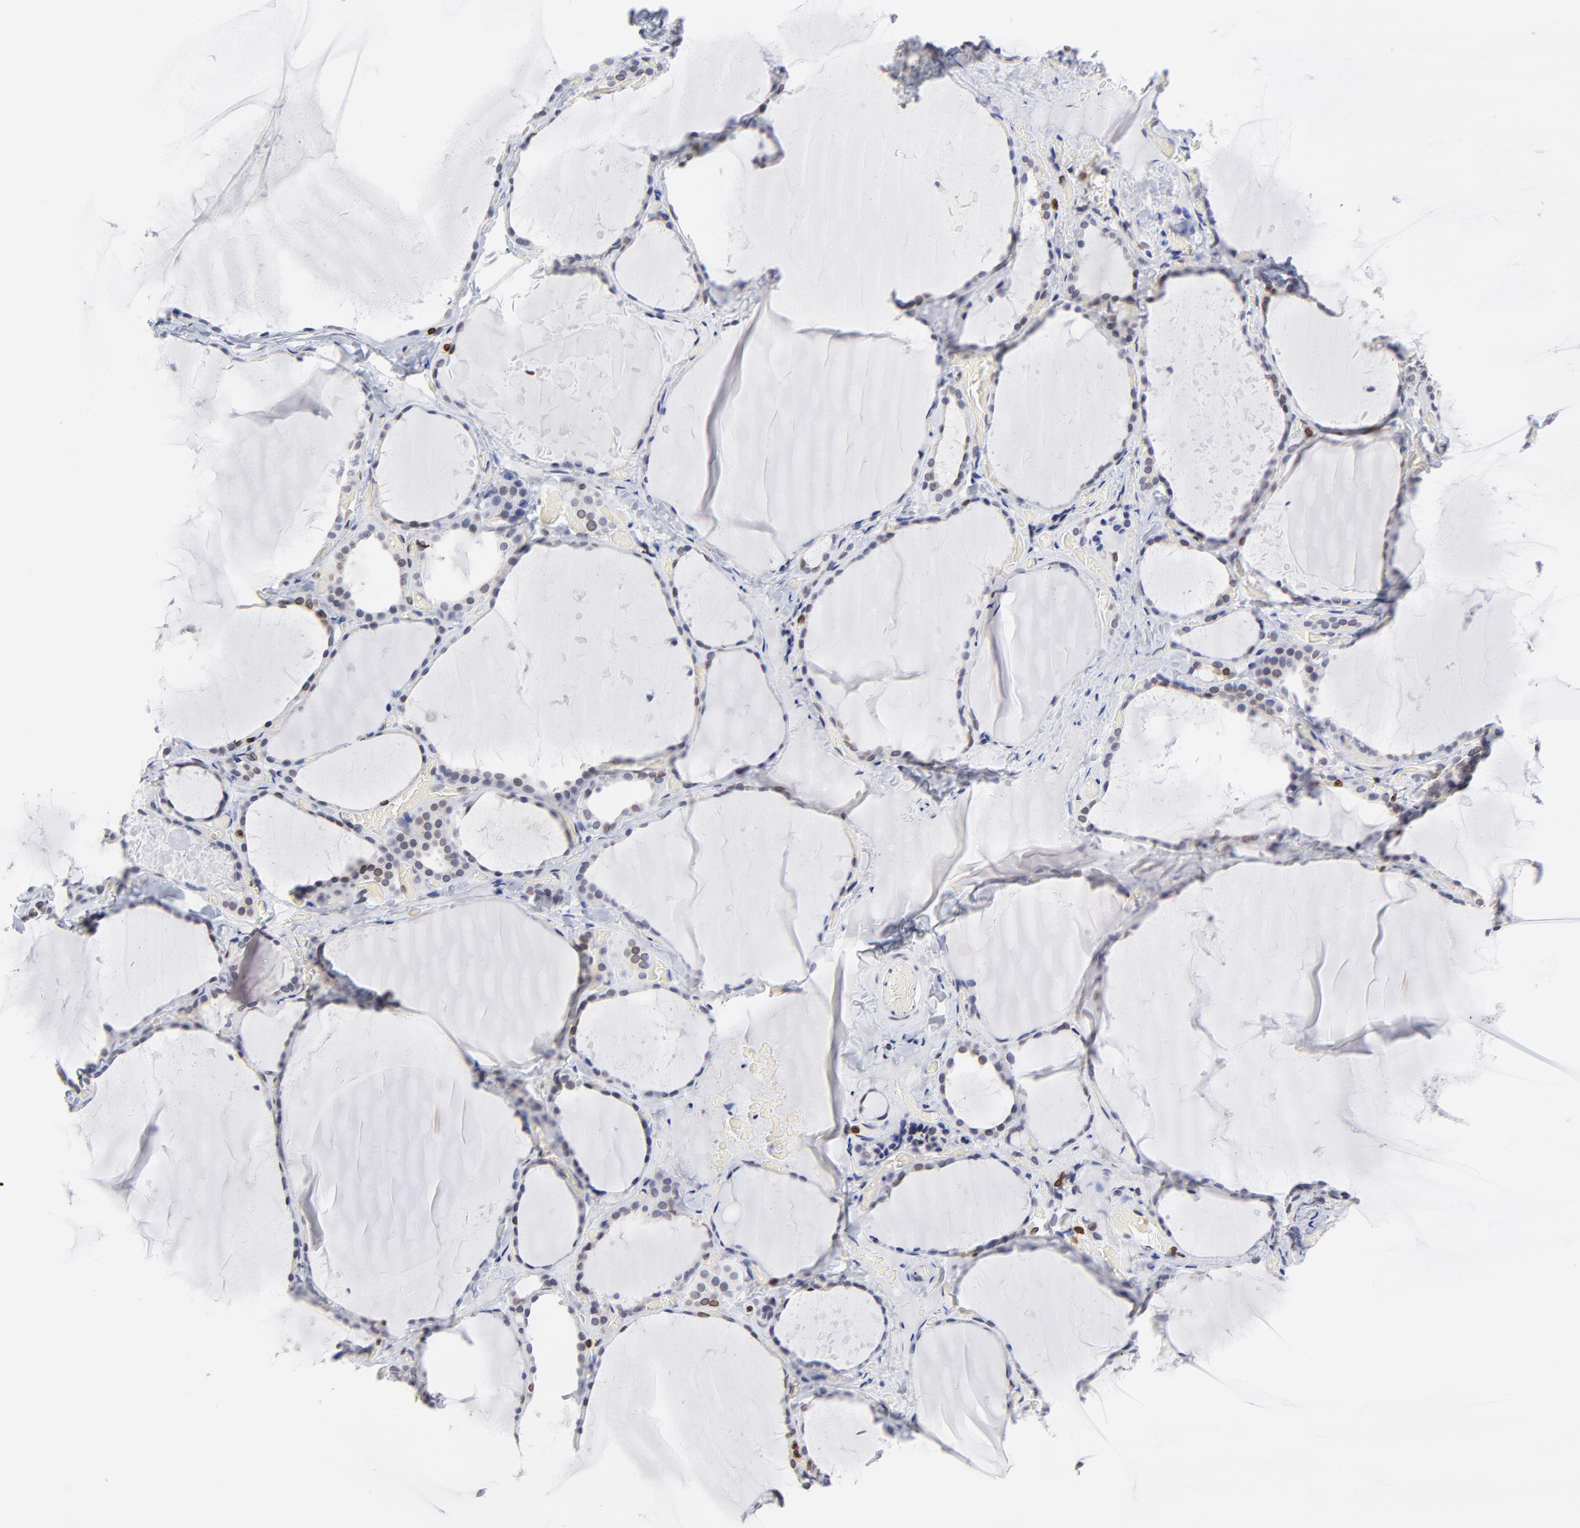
{"staining": {"intensity": "negative", "quantity": "none", "location": "none"}, "tissue": "thyroid gland", "cell_type": "Glandular cells", "image_type": "normal", "snomed": [{"axis": "morphology", "description": "Normal tissue, NOS"}, {"axis": "topography", "description": "Thyroid gland"}], "caption": "This is a micrograph of immunohistochemistry staining of unremarkable thyroid gland, which shows no positivity in glandular cells. (Brightfield microscopy of DAB (3,3'-diaminobenzidine) immunohistochemistry (IHC) at high magnification).", "gene": "THAP7", "patient": {"sex": "female", "age": 22}}